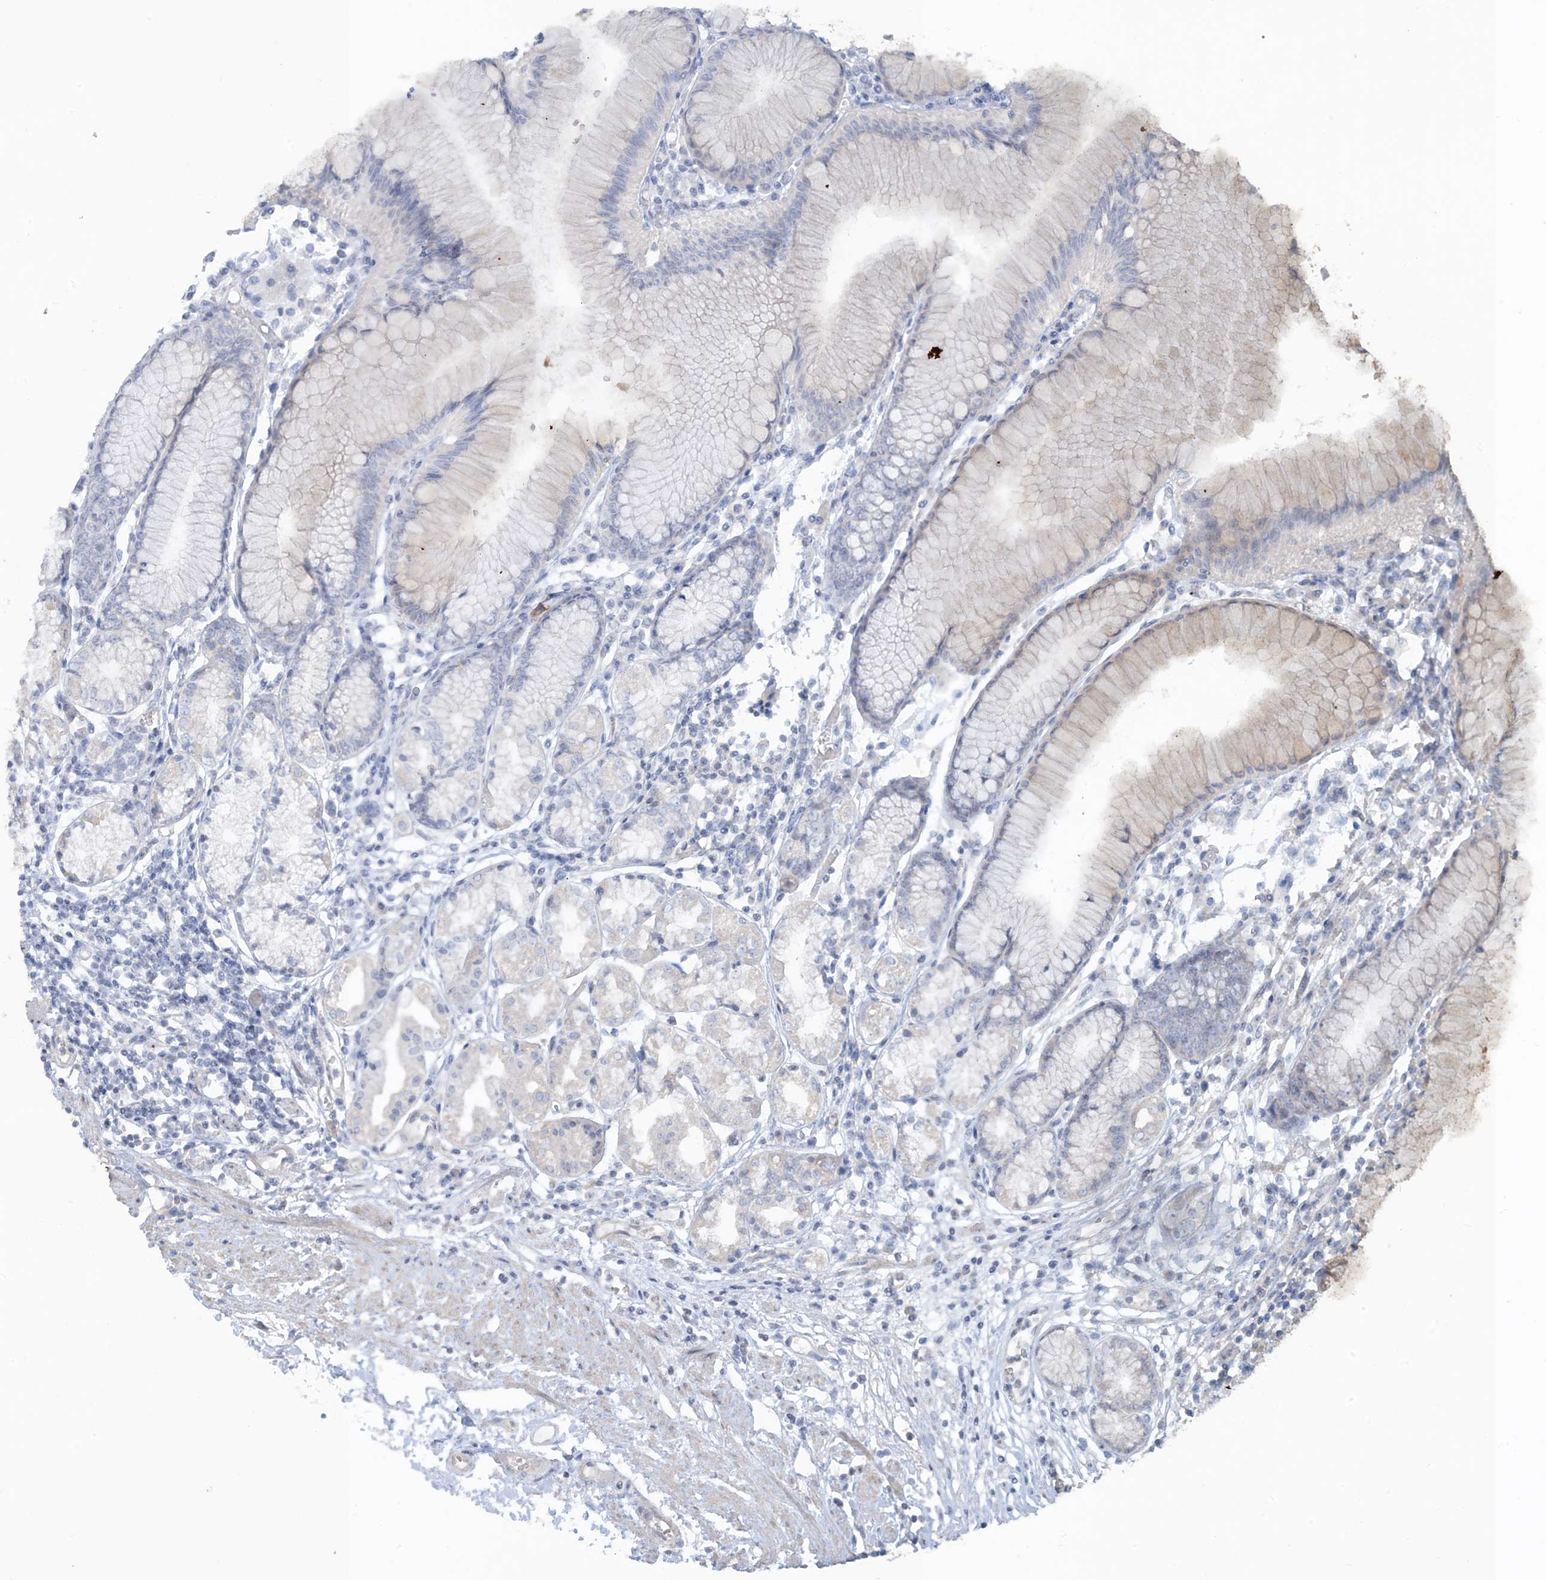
{"staining": {"intensity": "negative", "quantity": "none", "location": "none"}, "tissue": "stomach", "cell_type": "Glandular cells", "image_type": "normal", "snomed": [{"axis": "morphology", "description": "Normal tissue, NOS"}, {"axis": "topography", "description": "Stomach"}], "caption": "Immunohistochemistry histopathology image of unremarkable stomach: stomach stained with DAB (3,3'-diaminobenzidine) shows no significant protein staining in glandular cells.", "gene": "NPHS2", "patient": {"sex": "female", "age": 57}}